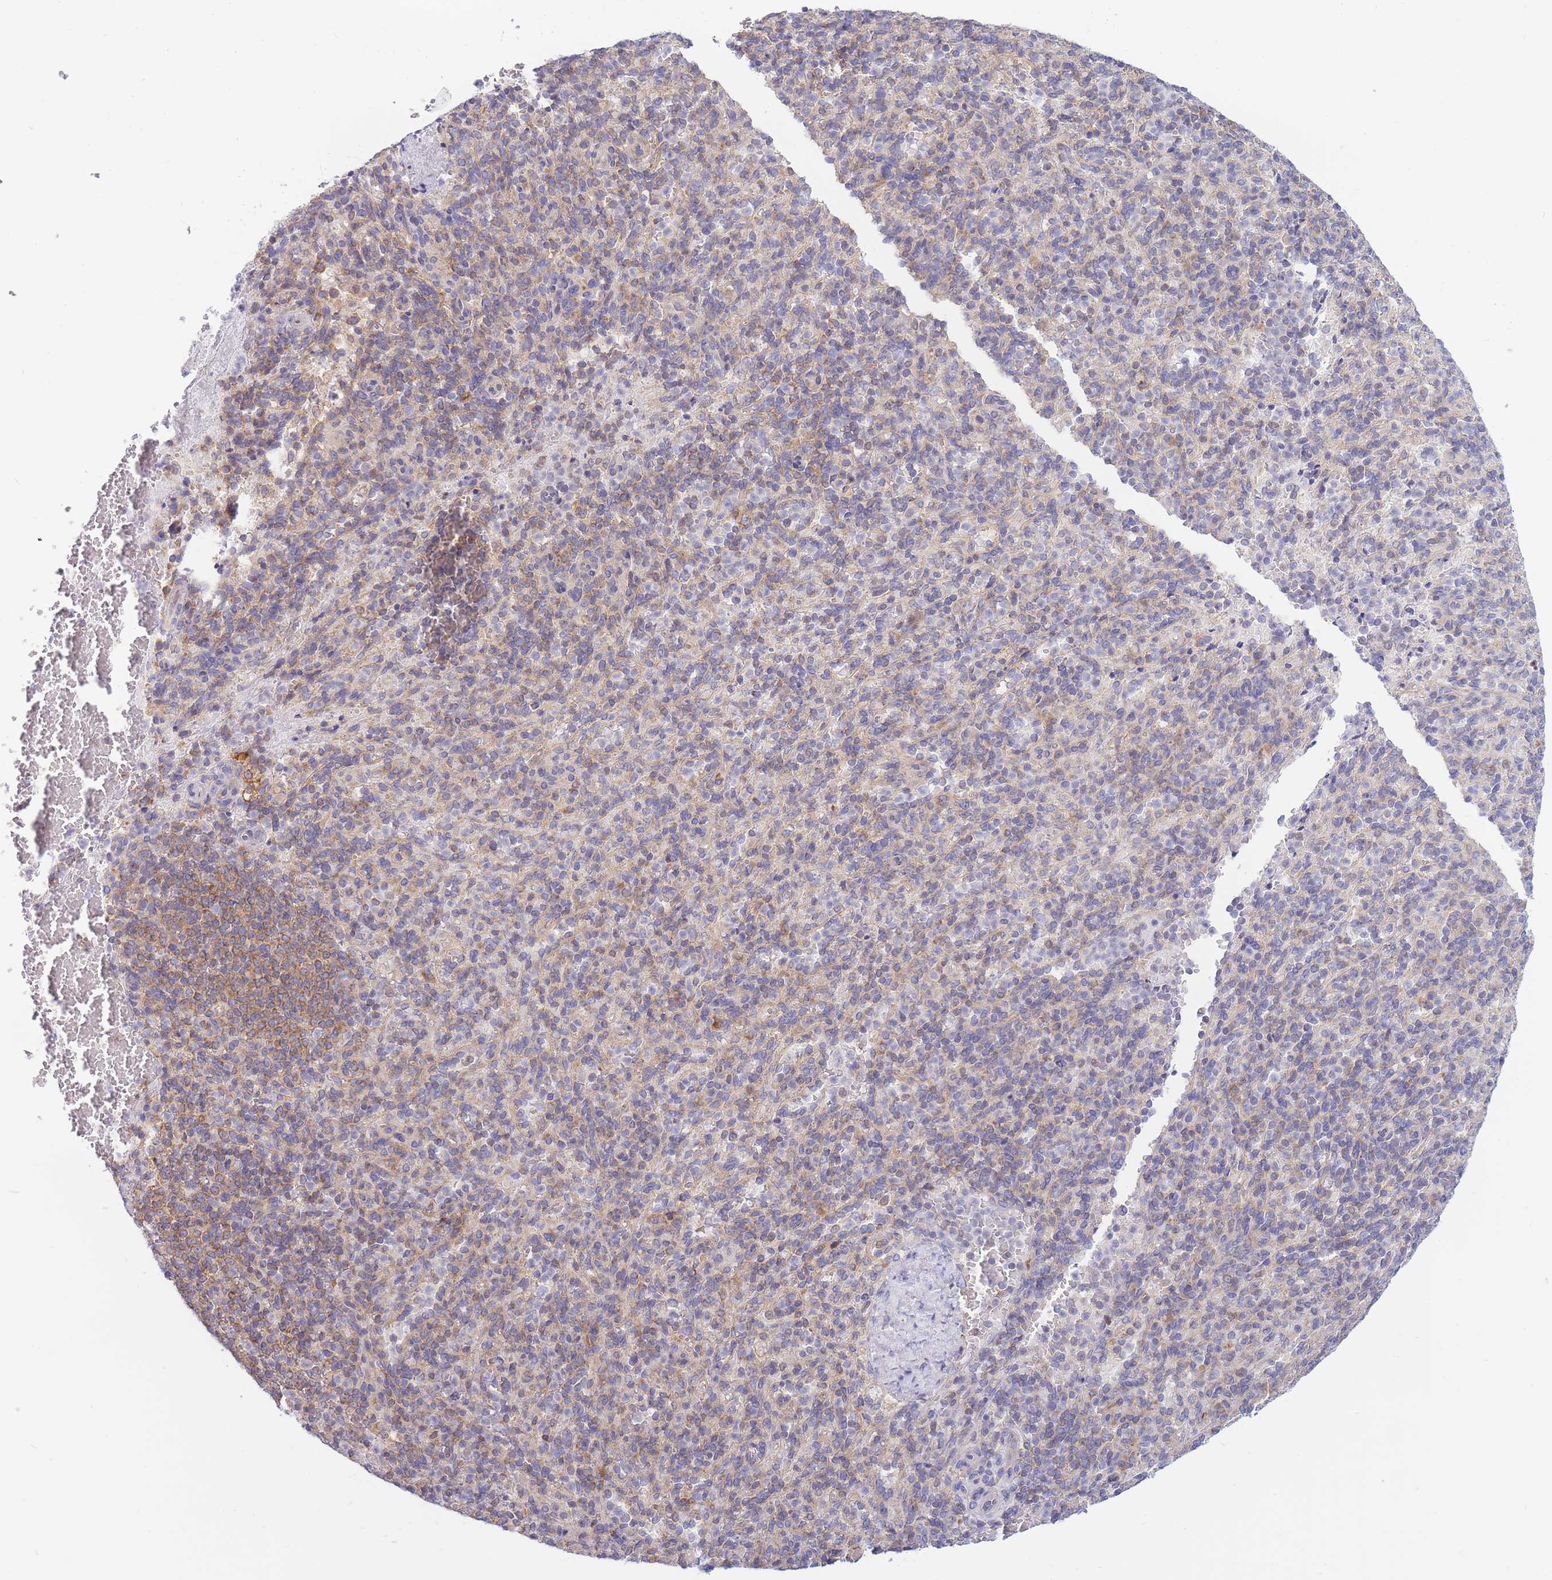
{"staining": {"intensity": "moderate", "quantity": "25%-75%", "location": "cytoplasmic/membranous"}, "tissue": "spleen", "cell_type": "Cells in red pulp", "image_type": "normal", "snomed": [{"axis": "morphology", "description": "Normal tissue, NOS"}, {"axis": "topography", "description": "Spleen"}], "caption": "A high-resolution histopathology image shows immunohistochemistry staining of unremarkable spleen, which displays moderate cytoplasmic/membranous expression in about 25%-75% of cells in red pulp.", "gene": "SH2B2", "patient": {"sex": "female", "age": 74}}